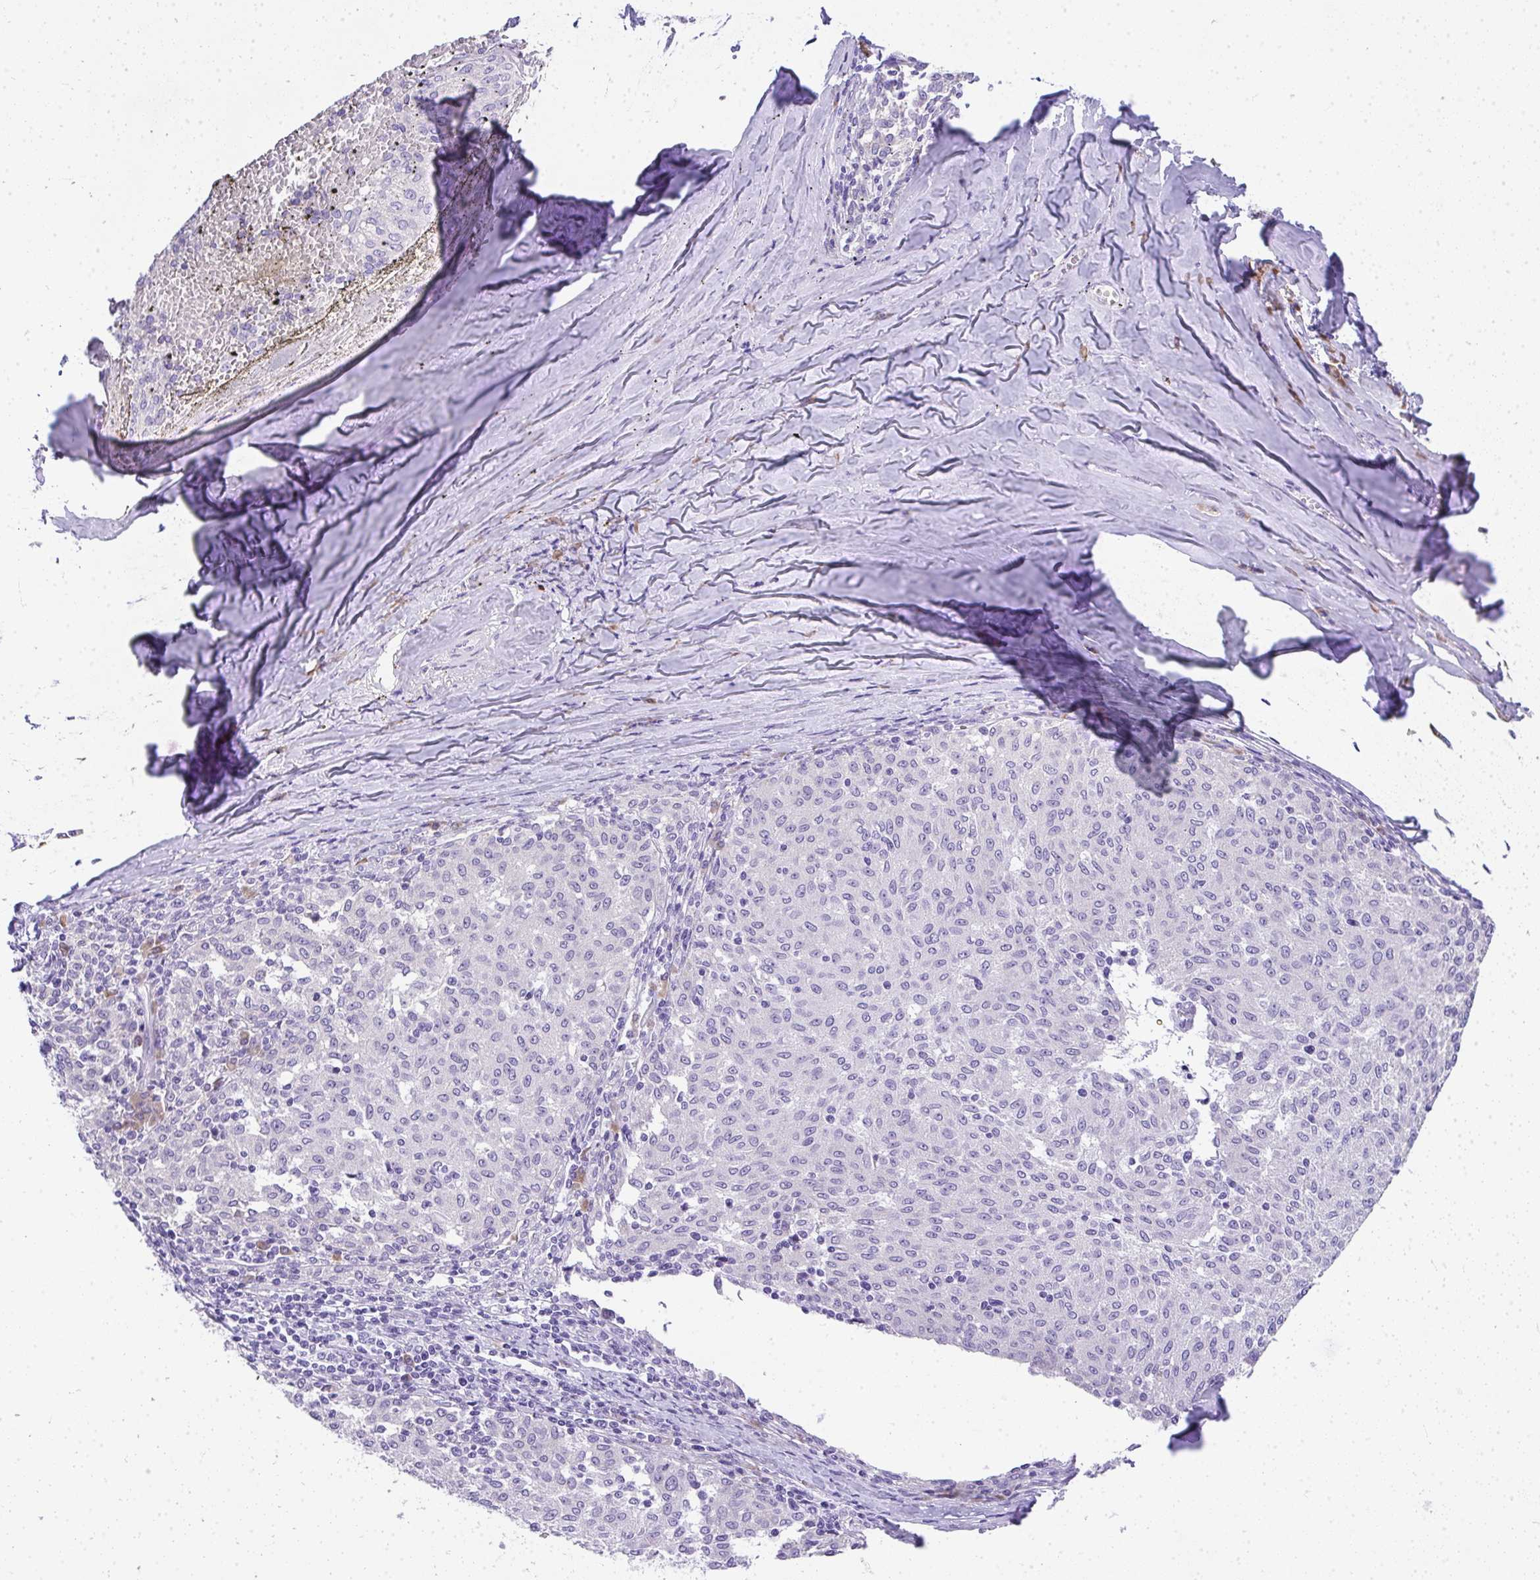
{"staining": {"intensity": "negative", "quantity": "none", "location": "none"}, "tissue": "melanoma", "cell_type": "Tumor cells", "image_type": "cancer", "snomed": [{"axis": "morphology", "description": "Malignant melanoma, NOS"}, {"axis": "topography", "description": "Skin"}], "caption": "Tumor cells are negative for protein expression in human melanoma.", "gene": "ADRA2C", "patient": {"sex": "female", "age": 72}}